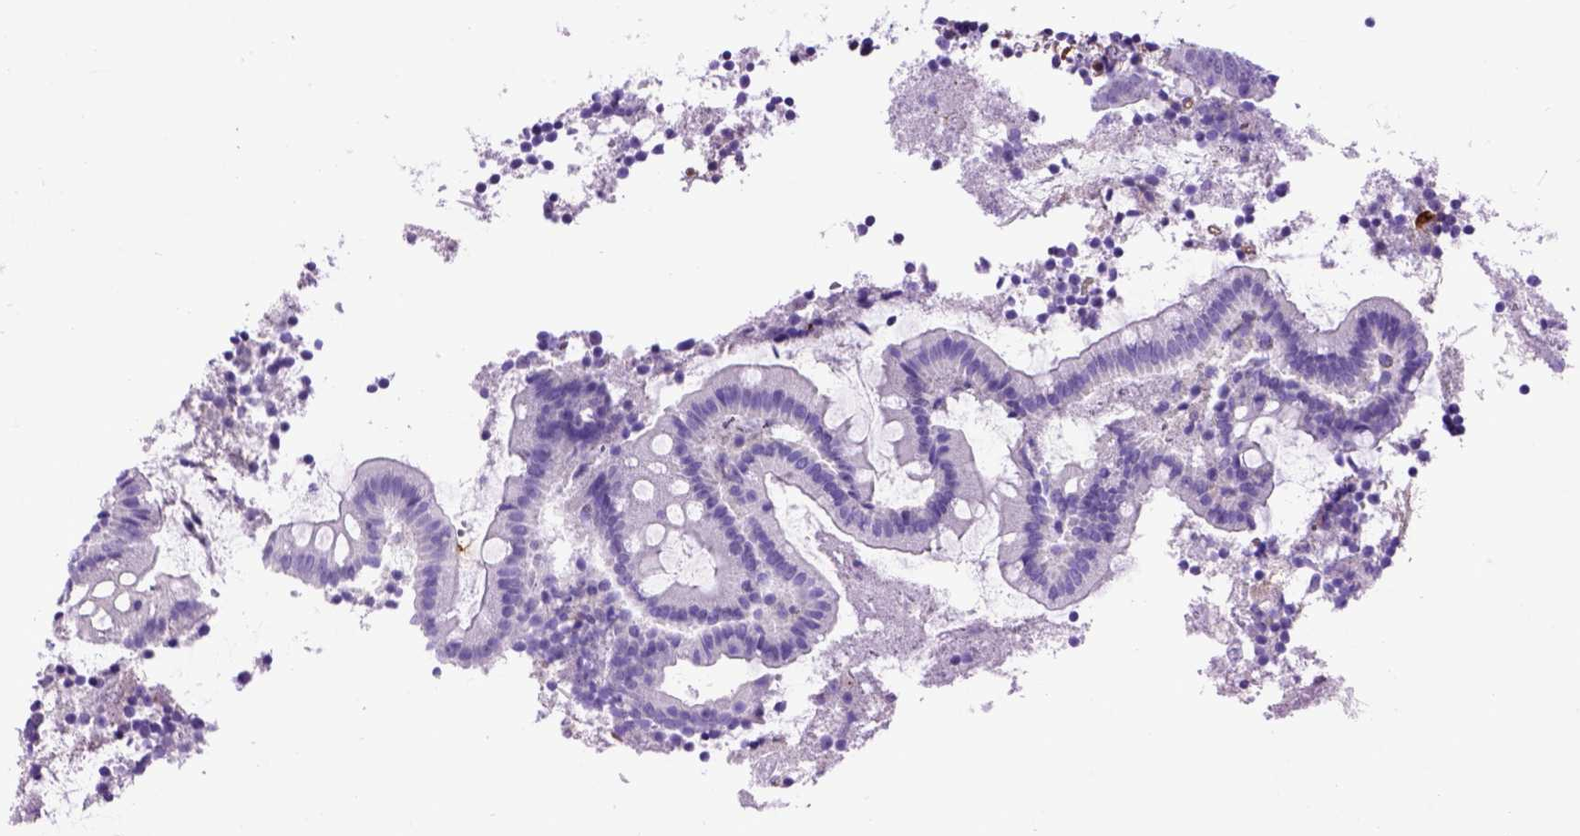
{"staining": {"intensity": "negative", "quantity": "none", "location": "none"}, "tissue": "appendix", "cell_type": "Glandular cells", "image_type": "normal", "snomed": [{"axis": "morphology", "description": "Normal tissue, NOS"}, {"axis": "topography", "description": "Appendix"}], "caption": "Human appendix stained for a protein using IHC displays no positivity in glandular cells.", "gene": "ENG", "patient": {"sex": "female", "age": 32}}